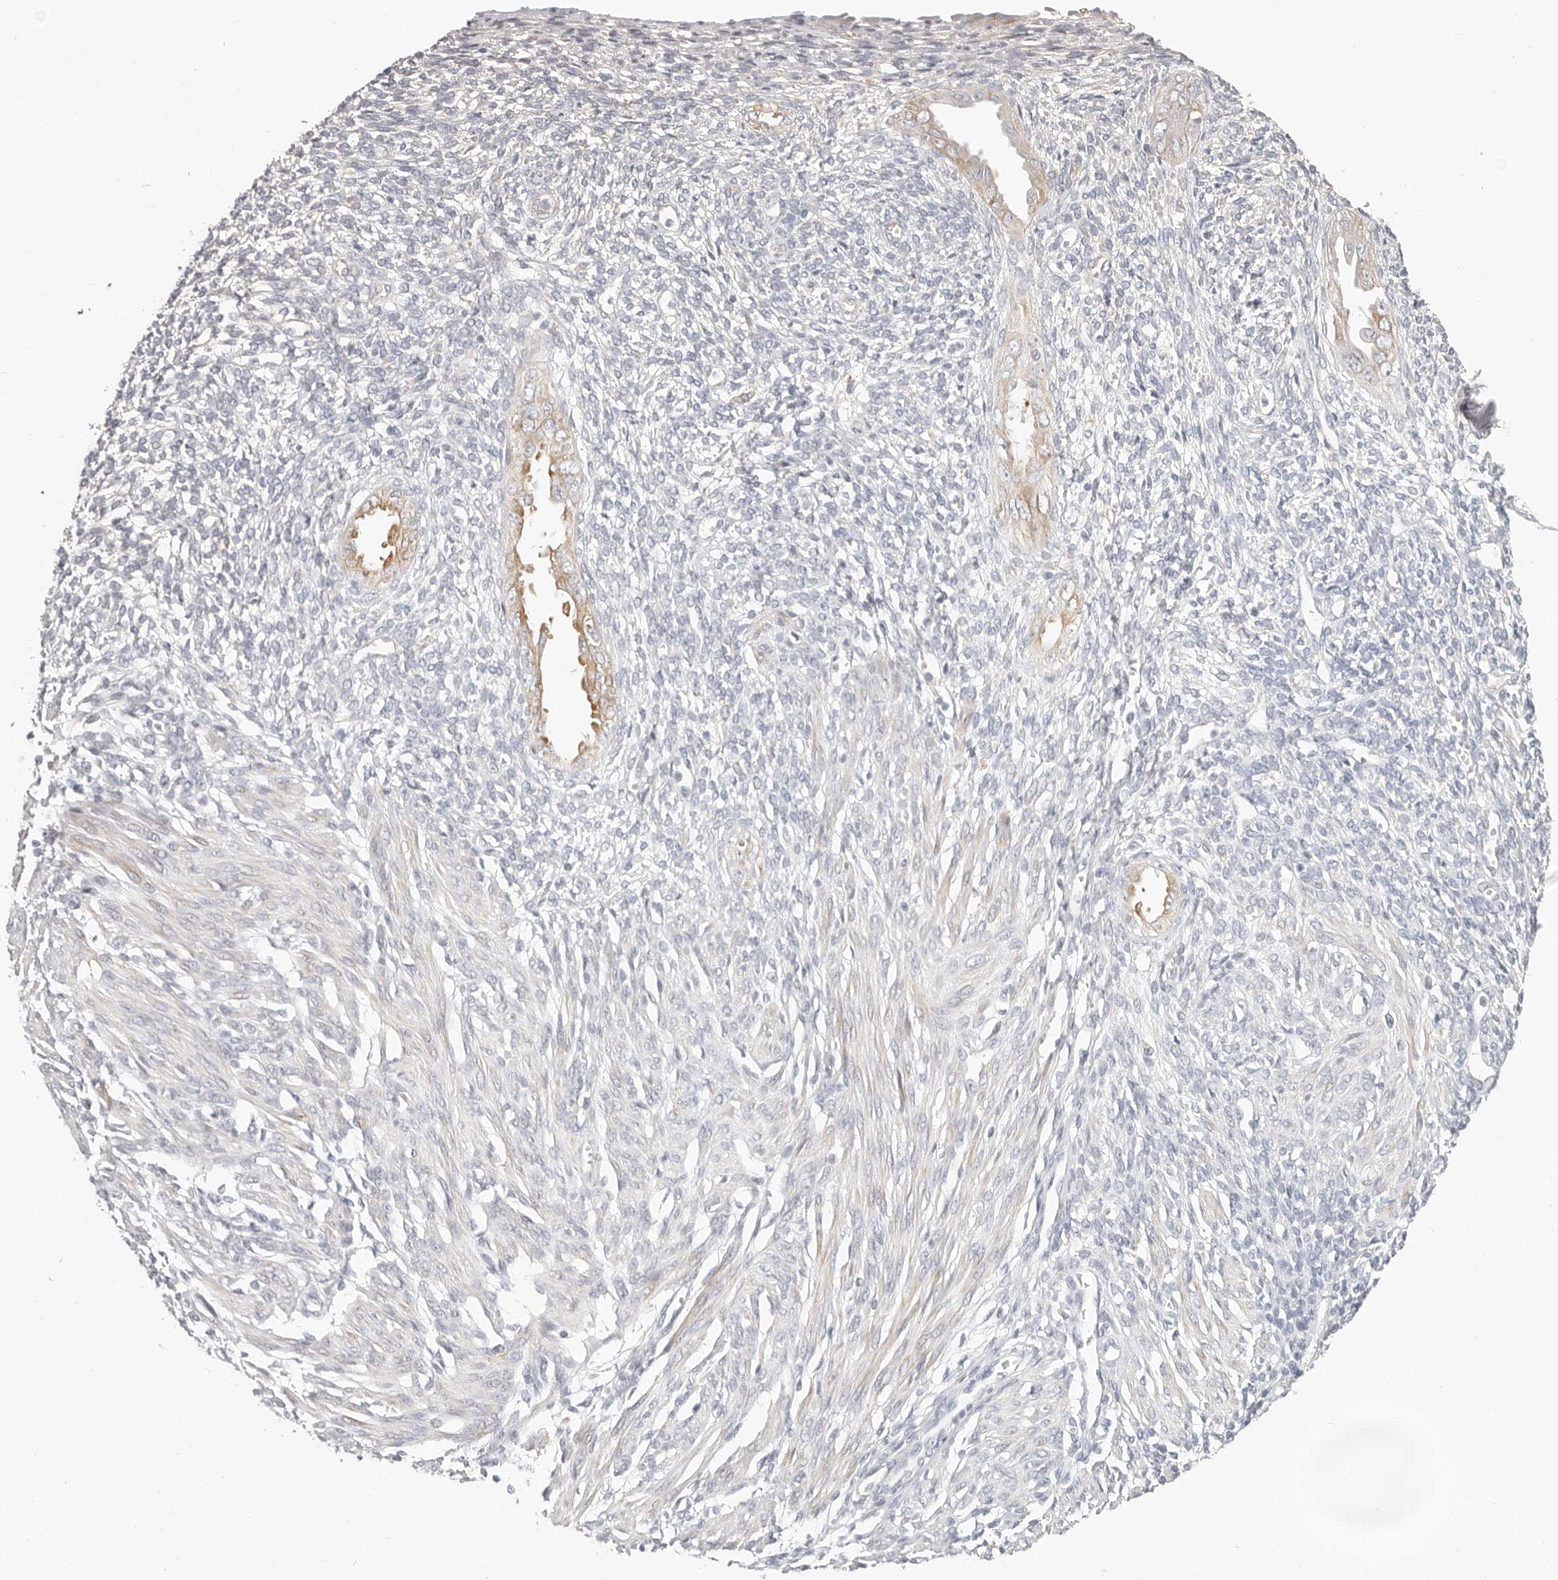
{"staining": {"intensity": "weak", "quantity": "<25%", "location": "cytoplasmic/membranous"}, "tissue": "endometrium", "cell_type": "Cells in endometrial stroma", "image_type": "normal", "snomed": [{"axis": "morphology", "description": "Normal tissue, NOS"}, {"axis": "topography", "description": "Endometrium"}], "caption": "DAB immunohistochemical staining of benign human endometrium exhibits no significant positivity in cells in endometrial stroma. Brightfield microscopy of immunohistochemistry (IHC) stained with DAB (brown) and hematoxylin (blue), captured at high magnification.", "gene": "DTNBP1", "patient": {"sex": "female", "age": 66}}